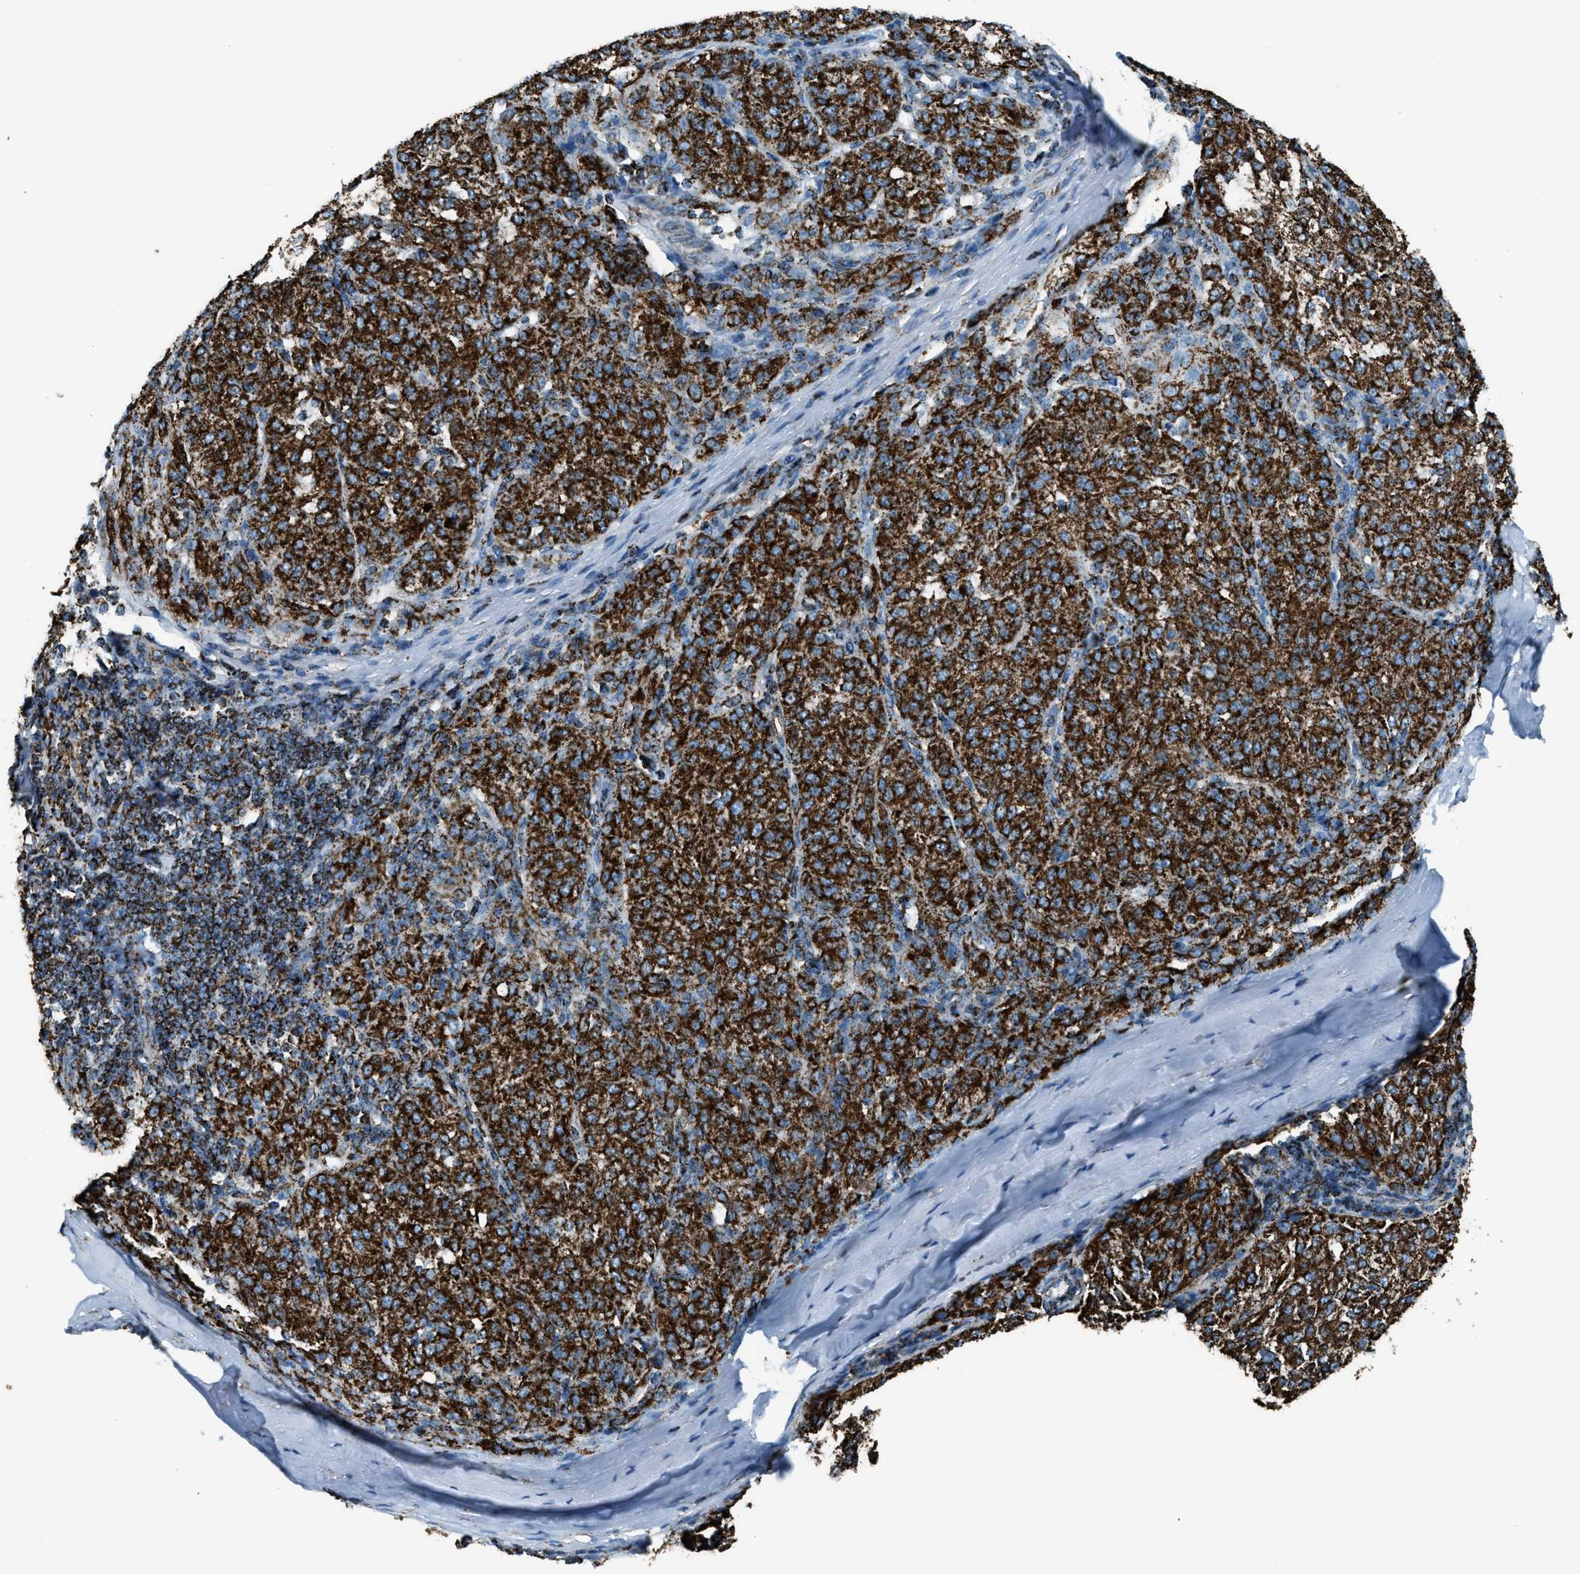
{"staining": {"intensity": "strong", "quantity": ">75%", "location": "cytoplasmic/membranous"}, "tissue": "melanoma", "cell_type": "Tumor cells", "image_type": "cancer", "snomed": [{"axis": "morphology", "description": "Malignant melanoma, NOS"}, {"axis": "topography", "description": "Skin"}], "caption": "Immunohistochemistry staining of melanoma, which shows high levels of strong cytoplasmic/membranous expression in about >75% of tumor cells indicating strong cytoplasmic/membranous protein positivity. The staining was performed using DAB (brown) for protein detection and nuclei were counterstained in hematoxylin (blue).", "gene": "MDH2", "patient": {"sex": "female", "age": 72}}